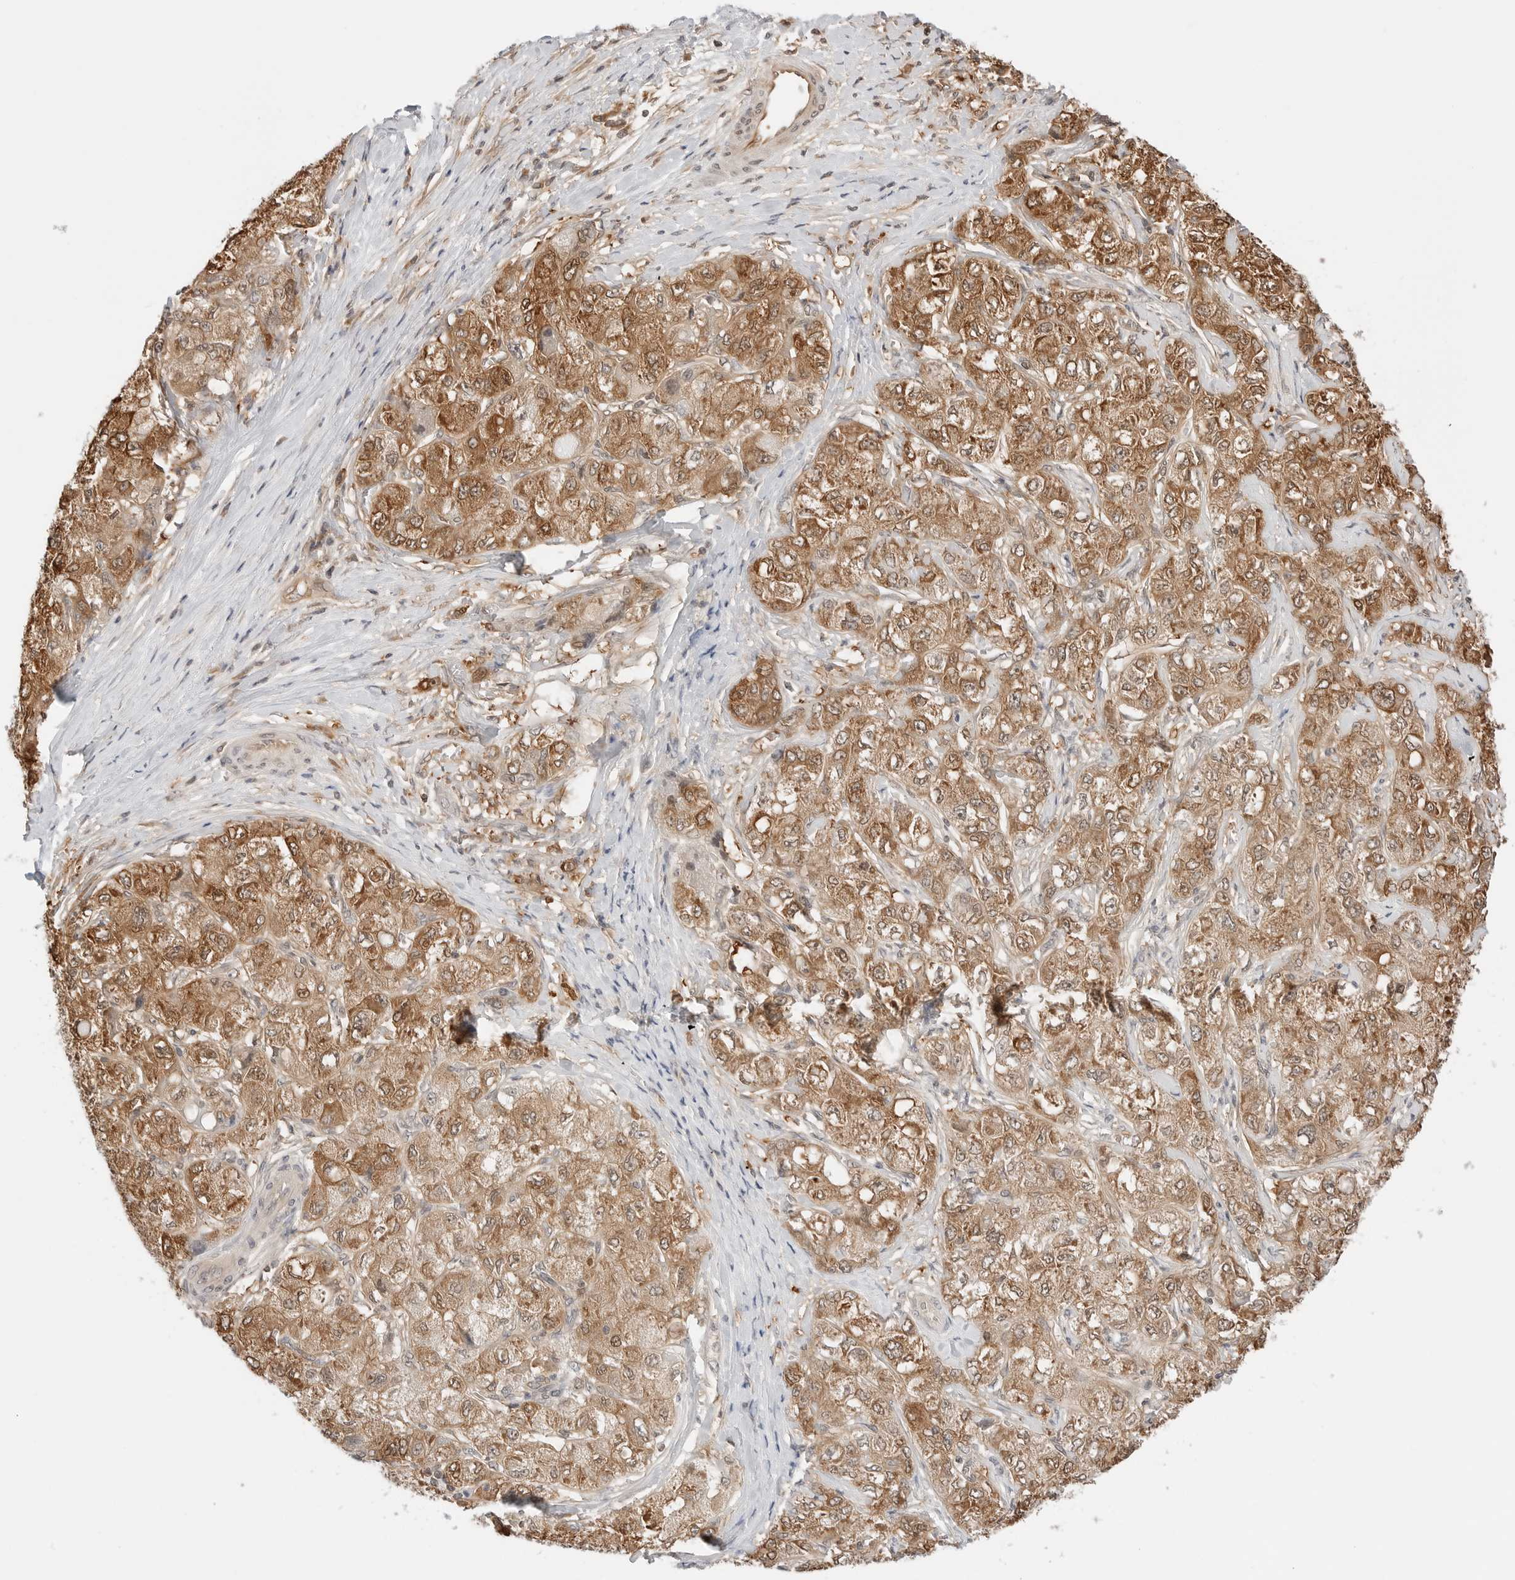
{"staining": {"intensity": "moderate", "quantity": ">75%", "location": "cytoplasmic/membranous,nuclear"}, "tissue": "liver cancer", "cell_type": "Tumor cells", "image_type": "cancer", "snomed": [{"axis": "morphology", "description": "Carcinoma, Hepatocellular, NOS"}, {"axis": "topography", "description": "Liver"}], "caption": "Protein staining displays moderate cytoplasmic/membranous and nuclear staining in about >75% of tumor cells in liver cancer (hepatocellular carcinoma). (IHC, brightfield microscopy, high magnification).", "gene": "NUDC", "patient": {"sex": "male", "age": 80}}